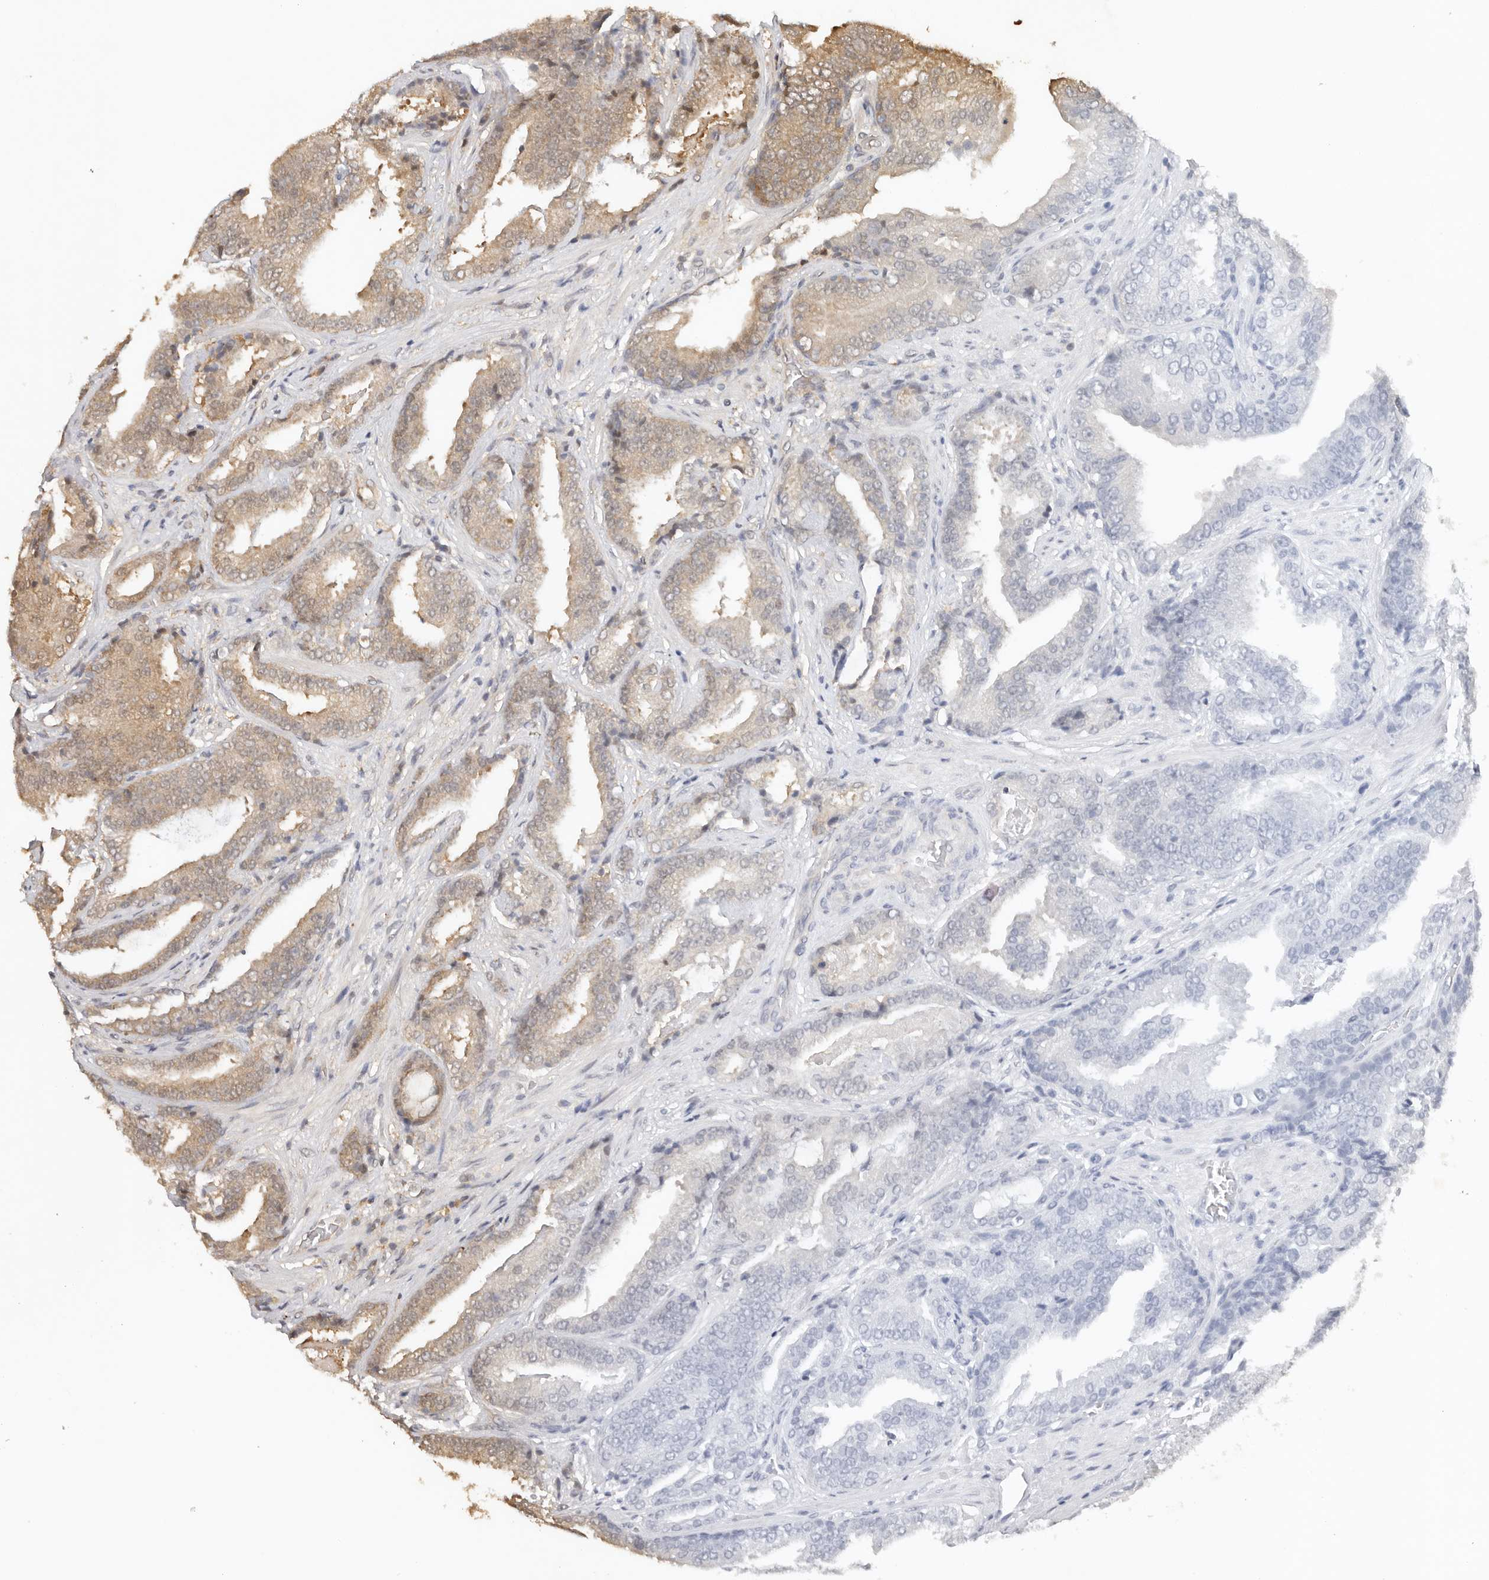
{"staining": {"intensity": "weak", "quantity": "25%-75%", "location": "cytoplasmic/membranous"}, "tissue": "prostate cancer", "cell_type": "Tumor cells", "image_type": "cancer", "snomed": [{"axis": "morphology", "description": "Adenocarcinoma, Low grade"}, {"axis": "topography", "description": "Prostate"}], "caption": "Human prostate adenocarcinoma (low-grade) stained for a protein (brown) displays weak cytoplasmic/membranous positive positivity in approximately 25%-75% of tumor cells.", "gene": "PSMA5", "patient": {"sex": "male", "age": 67}}